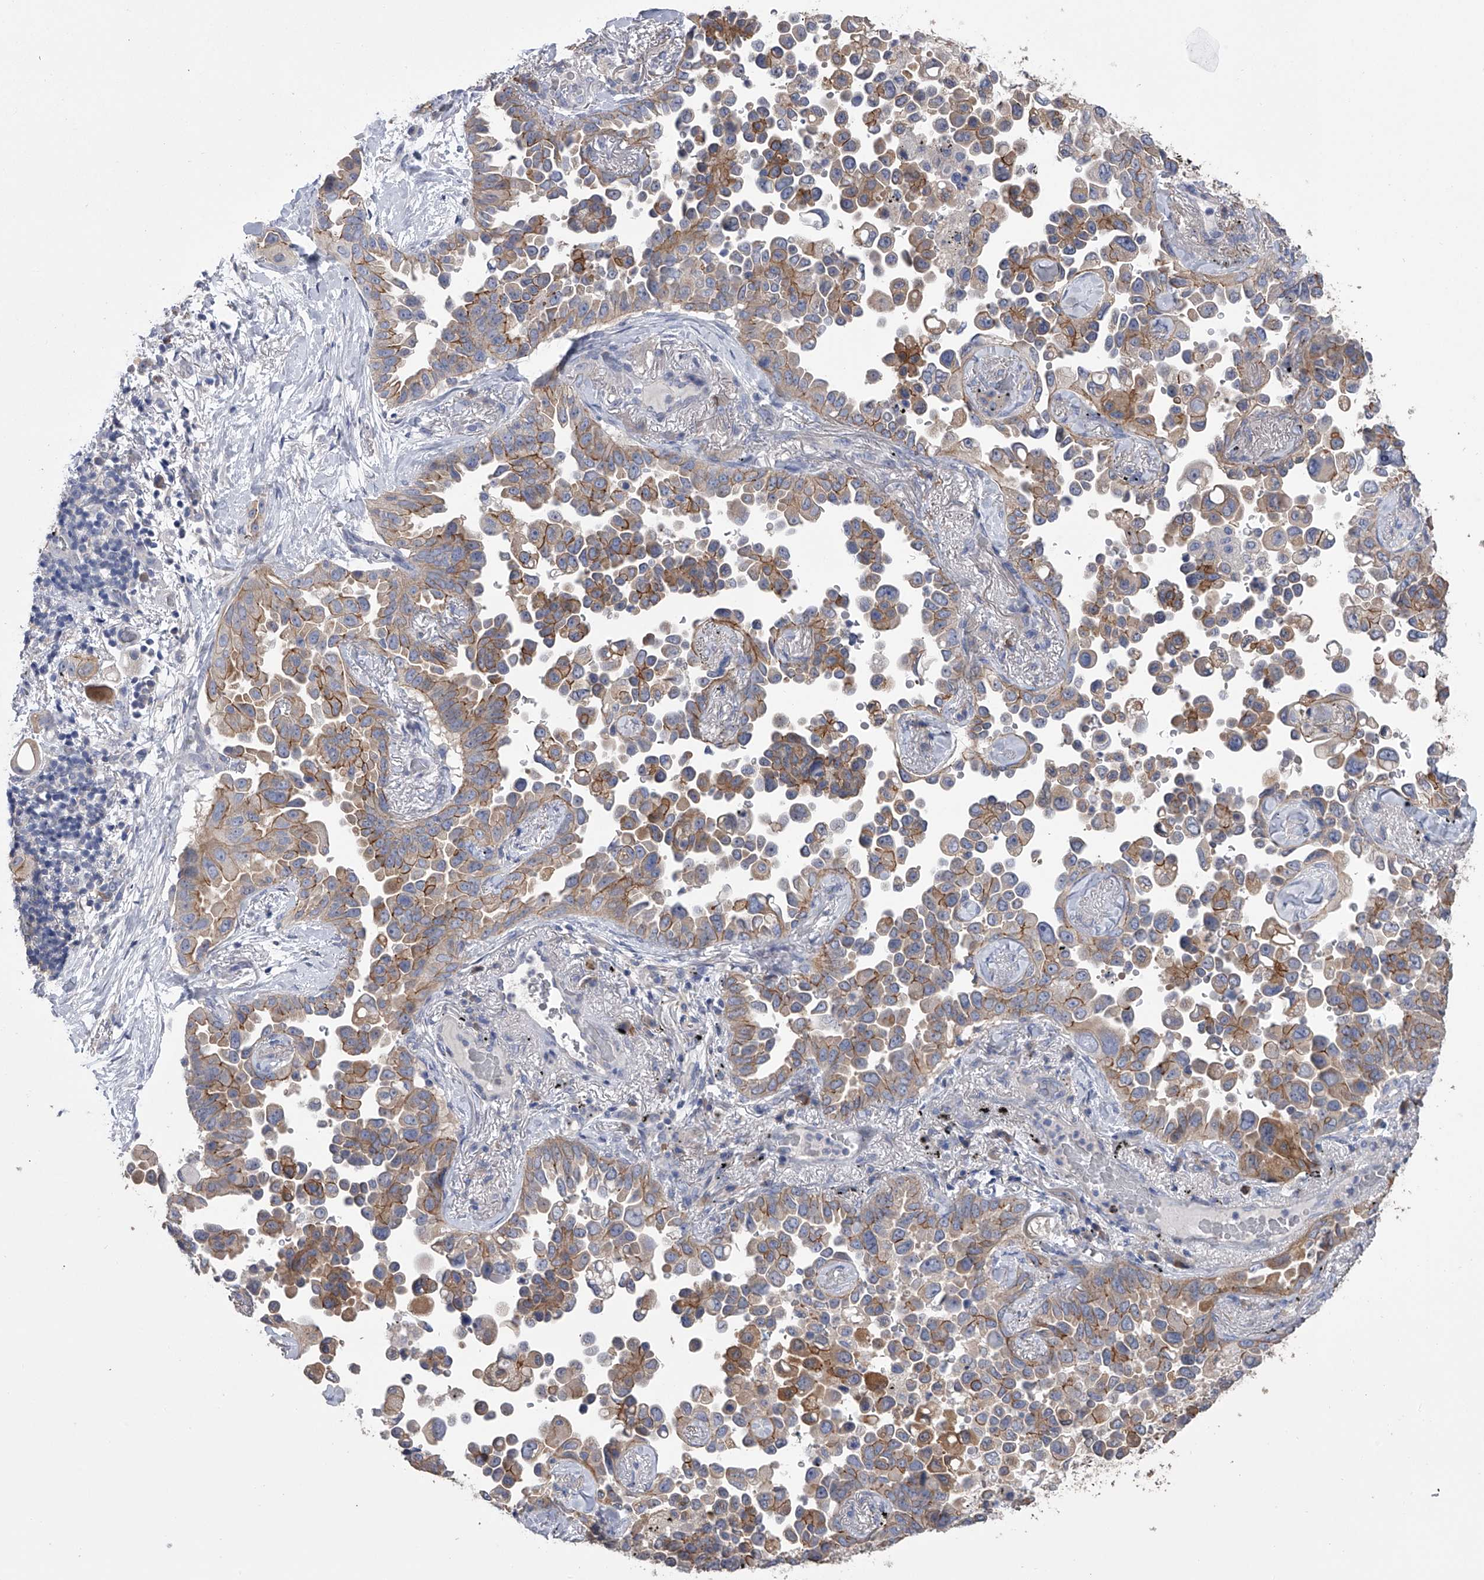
{"staining": {"intensity": "moderate", "quantity": "25%-75%", "location": "cytoplasmic/membranous"}, "tissue": "lung cancer", "cell_type": "Tumor cells", "image_type": "cancer", "snomed": [{"axis": "morphology", "description": "Adenocarcinoma, NOS"}, {"axis": "topography", "description": "Lung"}], "caption": "Tumor cells display moderate cytoplasmic/membranous positivity in approximately 25%-75% of cells in adenocarcinoma (lung).", "gene": "ZNF343", "patient": {"sex": "female", "age": 67}}